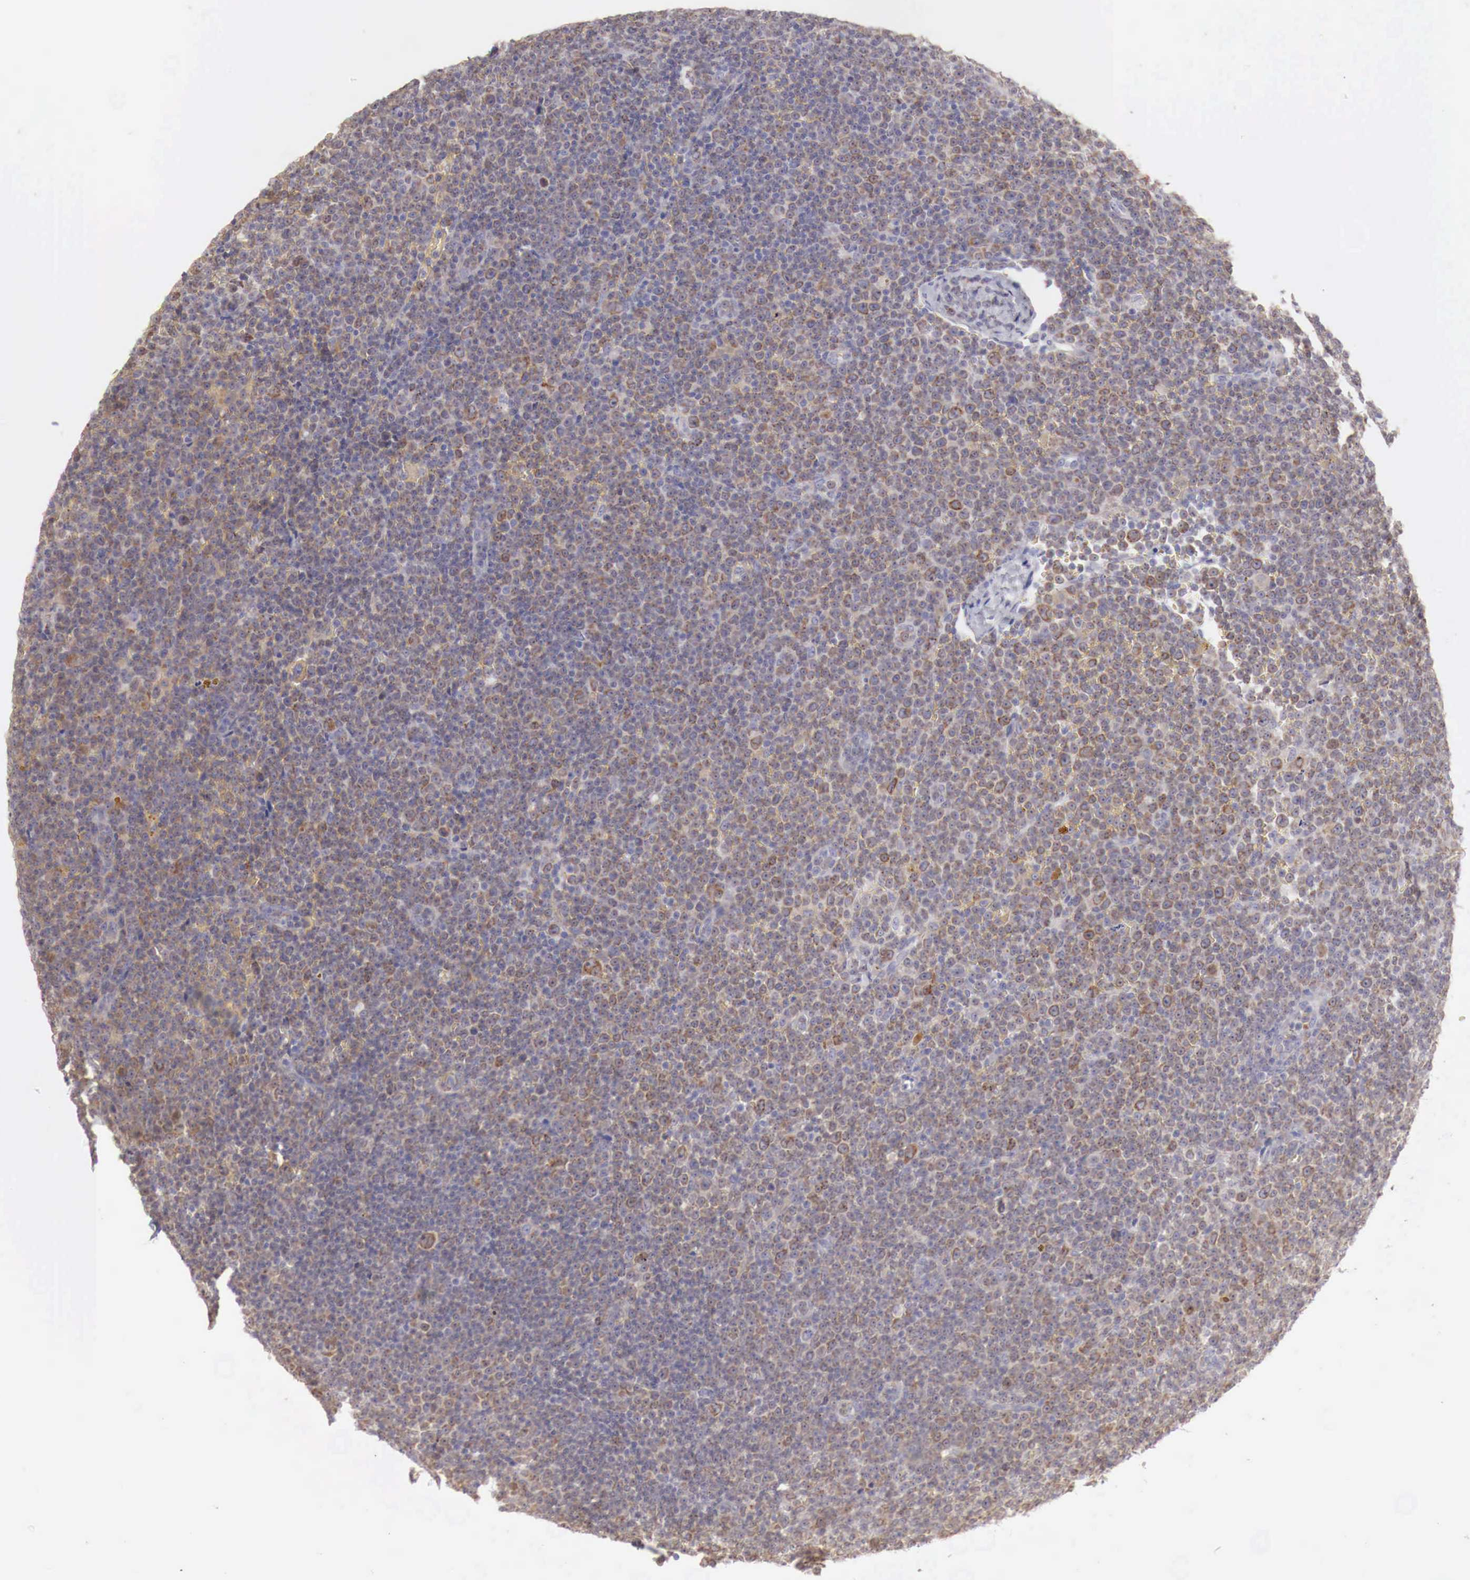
{"staining": {"intensity": "moderate", "quantity": ">75%", "location": "cytoplasmic/membranous"}, "tissue": "lymphoma", "cell_type": "Tumor cells", "image_type": "cancer", "snomed": [{"axis": "morphology", "description": "Malignant lymphoma, non-Hodgkin's type, Low grade"}, {"axis": "topography", "description": "Lymph node"}], "caption": "This micrograph reveals malignant lymphoma, non-Hodgkin's type (low-grade) stained with immunohistochemistry to label a protein in brown. The cytoplasmic/membranous of tumor cells show moderate positivity for the protein. Nuclei are counter-stained blue.", "gene": "NSDHL", "patient": {"sex": "male", "age": 50}}